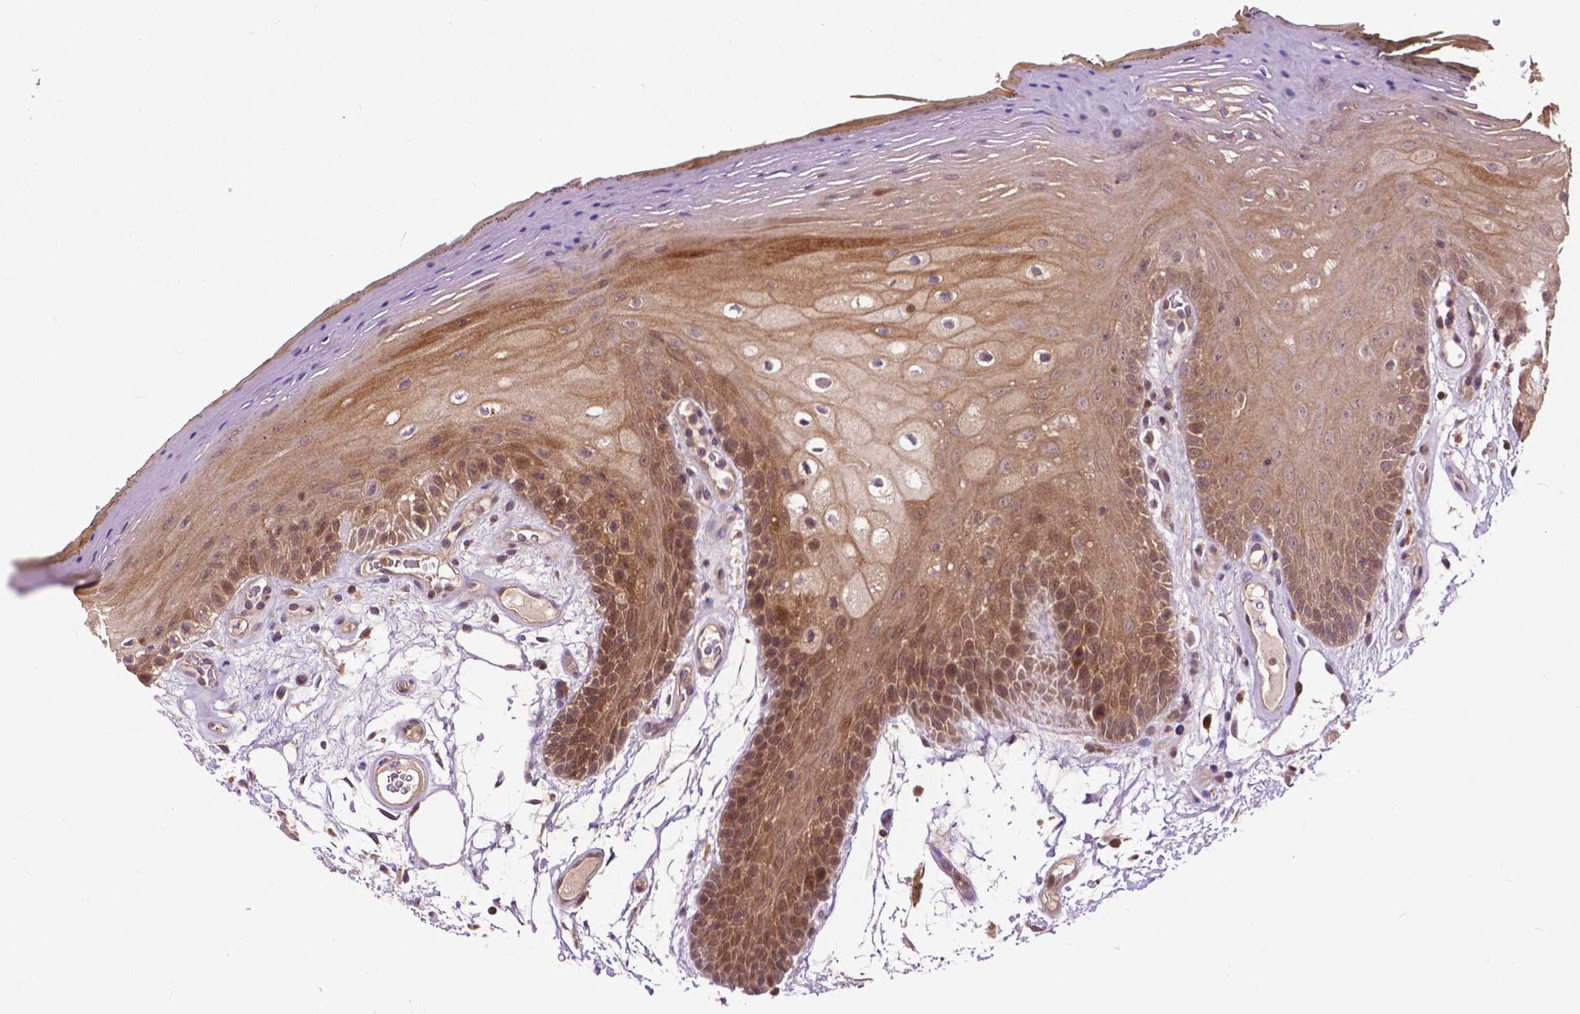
{"staining": {"intensity": "moderate", "quantity": "25%-75%", "location": "cytoplasmic/membranous"}, "tissue": "oral mucosa", "cell_type": "Squamous epithelial cells", "image_type": "normal", "snomed": [{"axis": "morphology", "description": "Normal tissue, NOS"}, {"axis": "morphology", "description": "Squamous cell carcinoma, NOS"}, {"axis": "topography", "description": "Oral tissue"}, {"axis": "topography", "description": "Head-Neck"}], "caption": "A brown stain shows moderate cytoplasmic/membranous staining of a protein in squamous epithelial cells of benign oral mucosa.", "gene": "CHMP4A", "patient": {"sex": "male", "age": 52}}